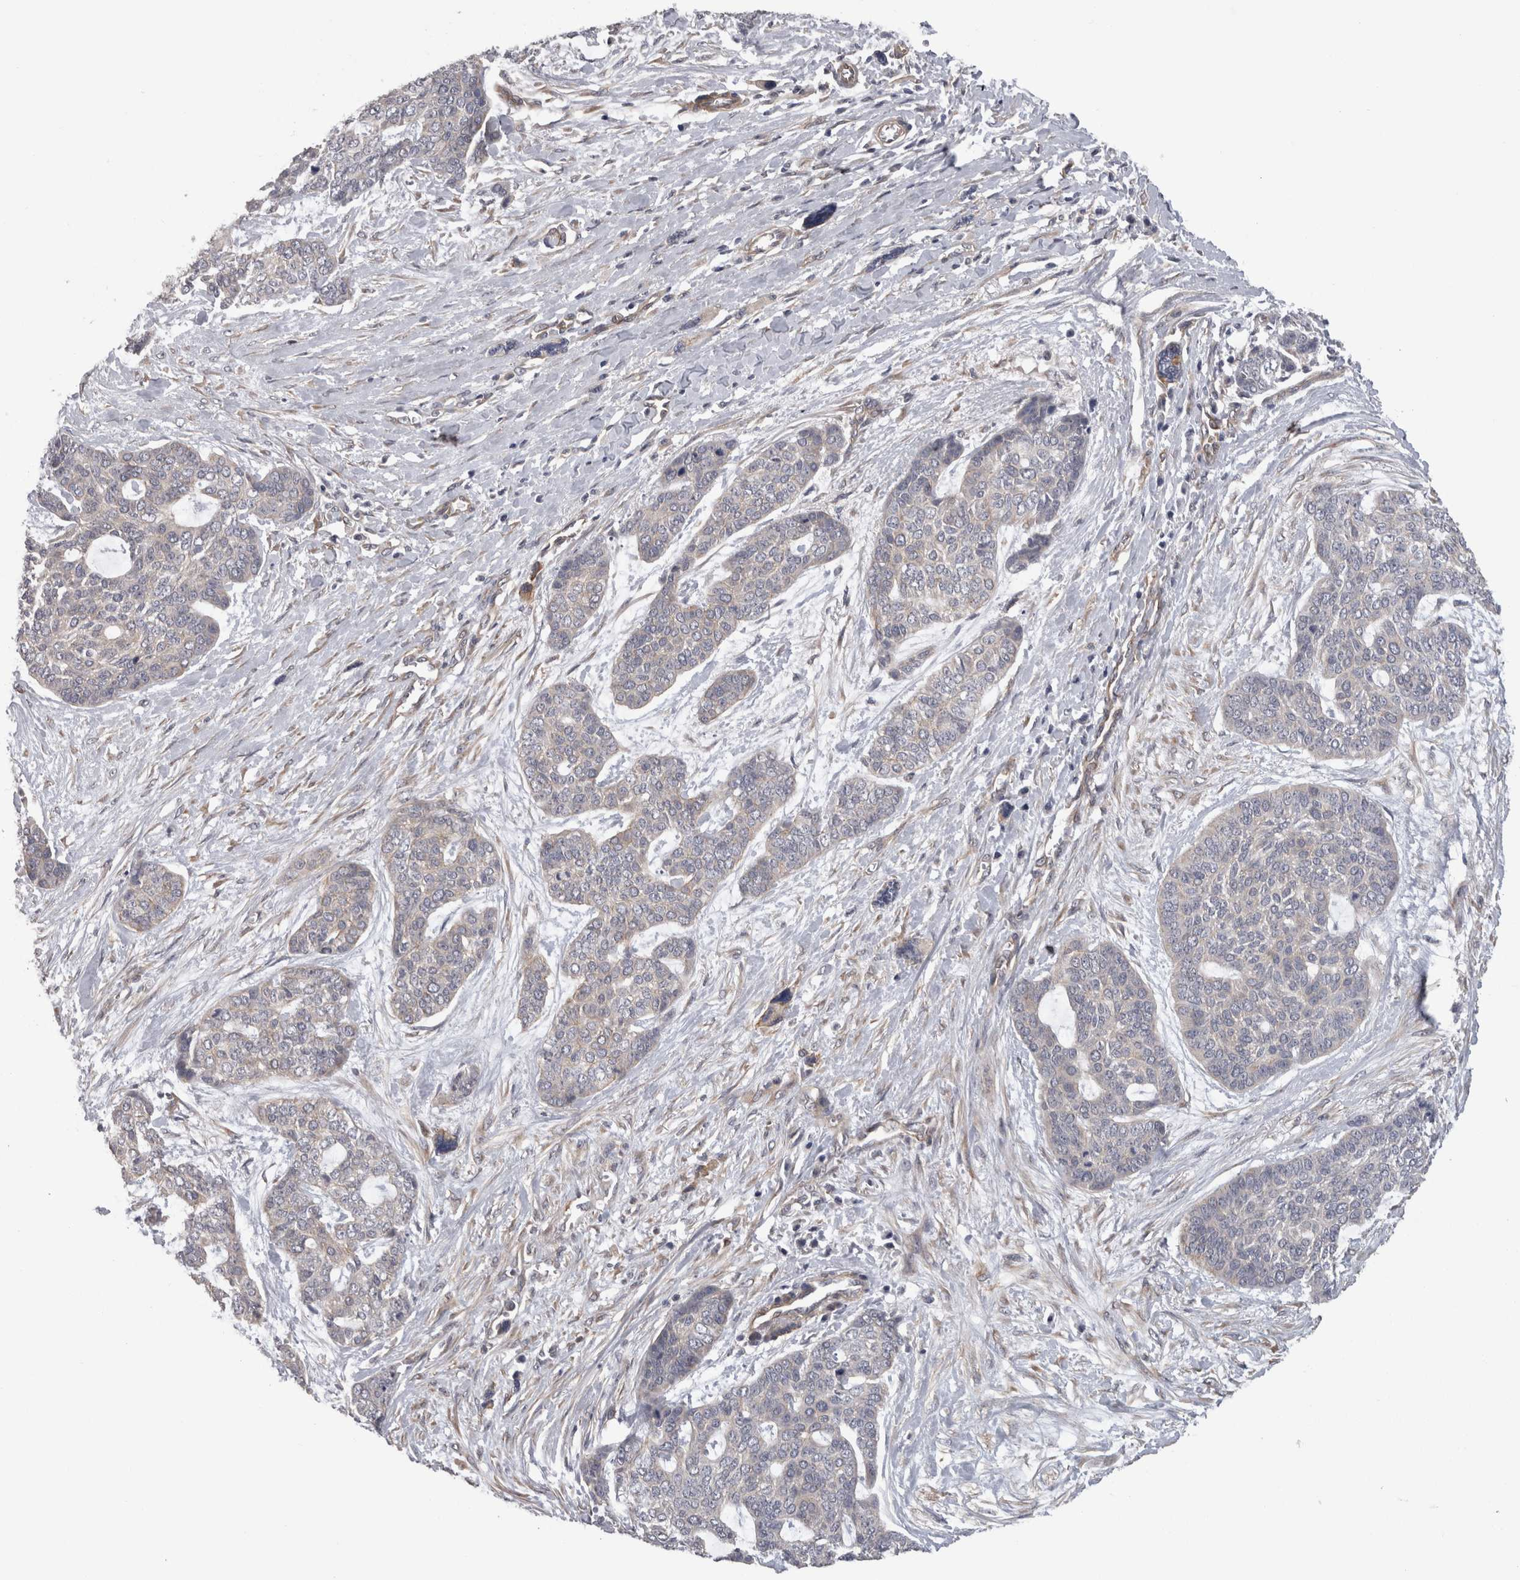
{"staining": {"intensity": "negative", "quantity": "none", "location": "none"}, "tissue": "skin cancer", "cell_type": "Tumor cells", "image_type": "cancer", "snomed": [{"axis": "morphology", "description": "Basal cell carcinoma"}, {"axis": "topography", "description": "Skin"}], "caption": "This is an immunohistochemistry histopathology image of human basal cell carcinoma (skin). There is no expression in tumor cells.", "gene": "RMDN1", "patient": {"sex": "female", "age": 64}}